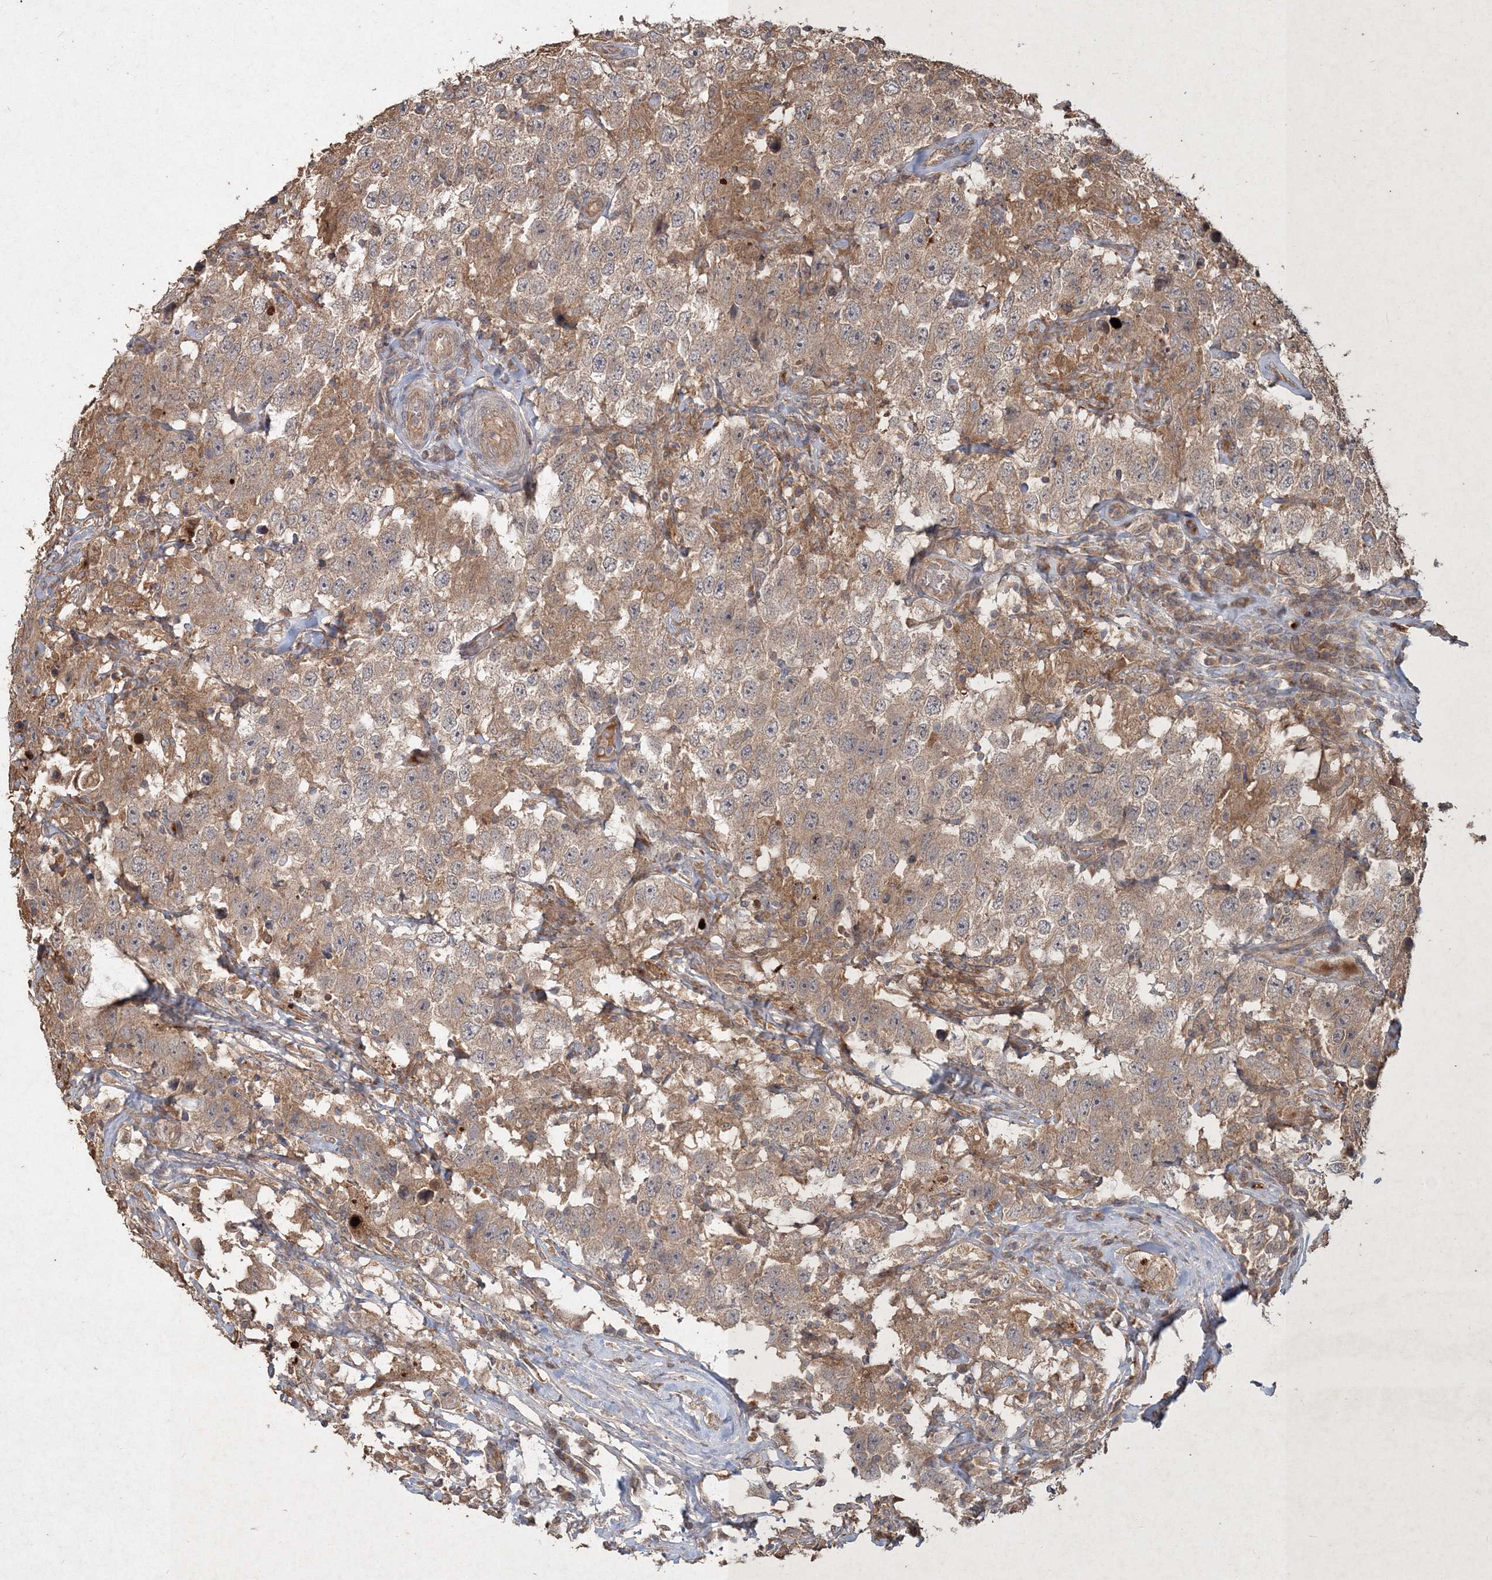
{"staining": {"intensity": "weak", "quantity": ">75%", "location": "cytoplasmic/membranous"}, "tissue": "testis cancer", "cell_type": "Tumor cells", "image_type": "cancer", "snomed": [{"axis": "morphology", "description": "Seminoma, NOS"}, {"axis": "topography", "description": "Testis"}], "caption": "Protein staining of testis cancer tissue displays weak cytoplasmic/membranous expression in approximately >75% of tumor cells. Nuclei are stained in blue.", "gene": "SPRY1", "patient": {"sex": "male", "age": 41}}